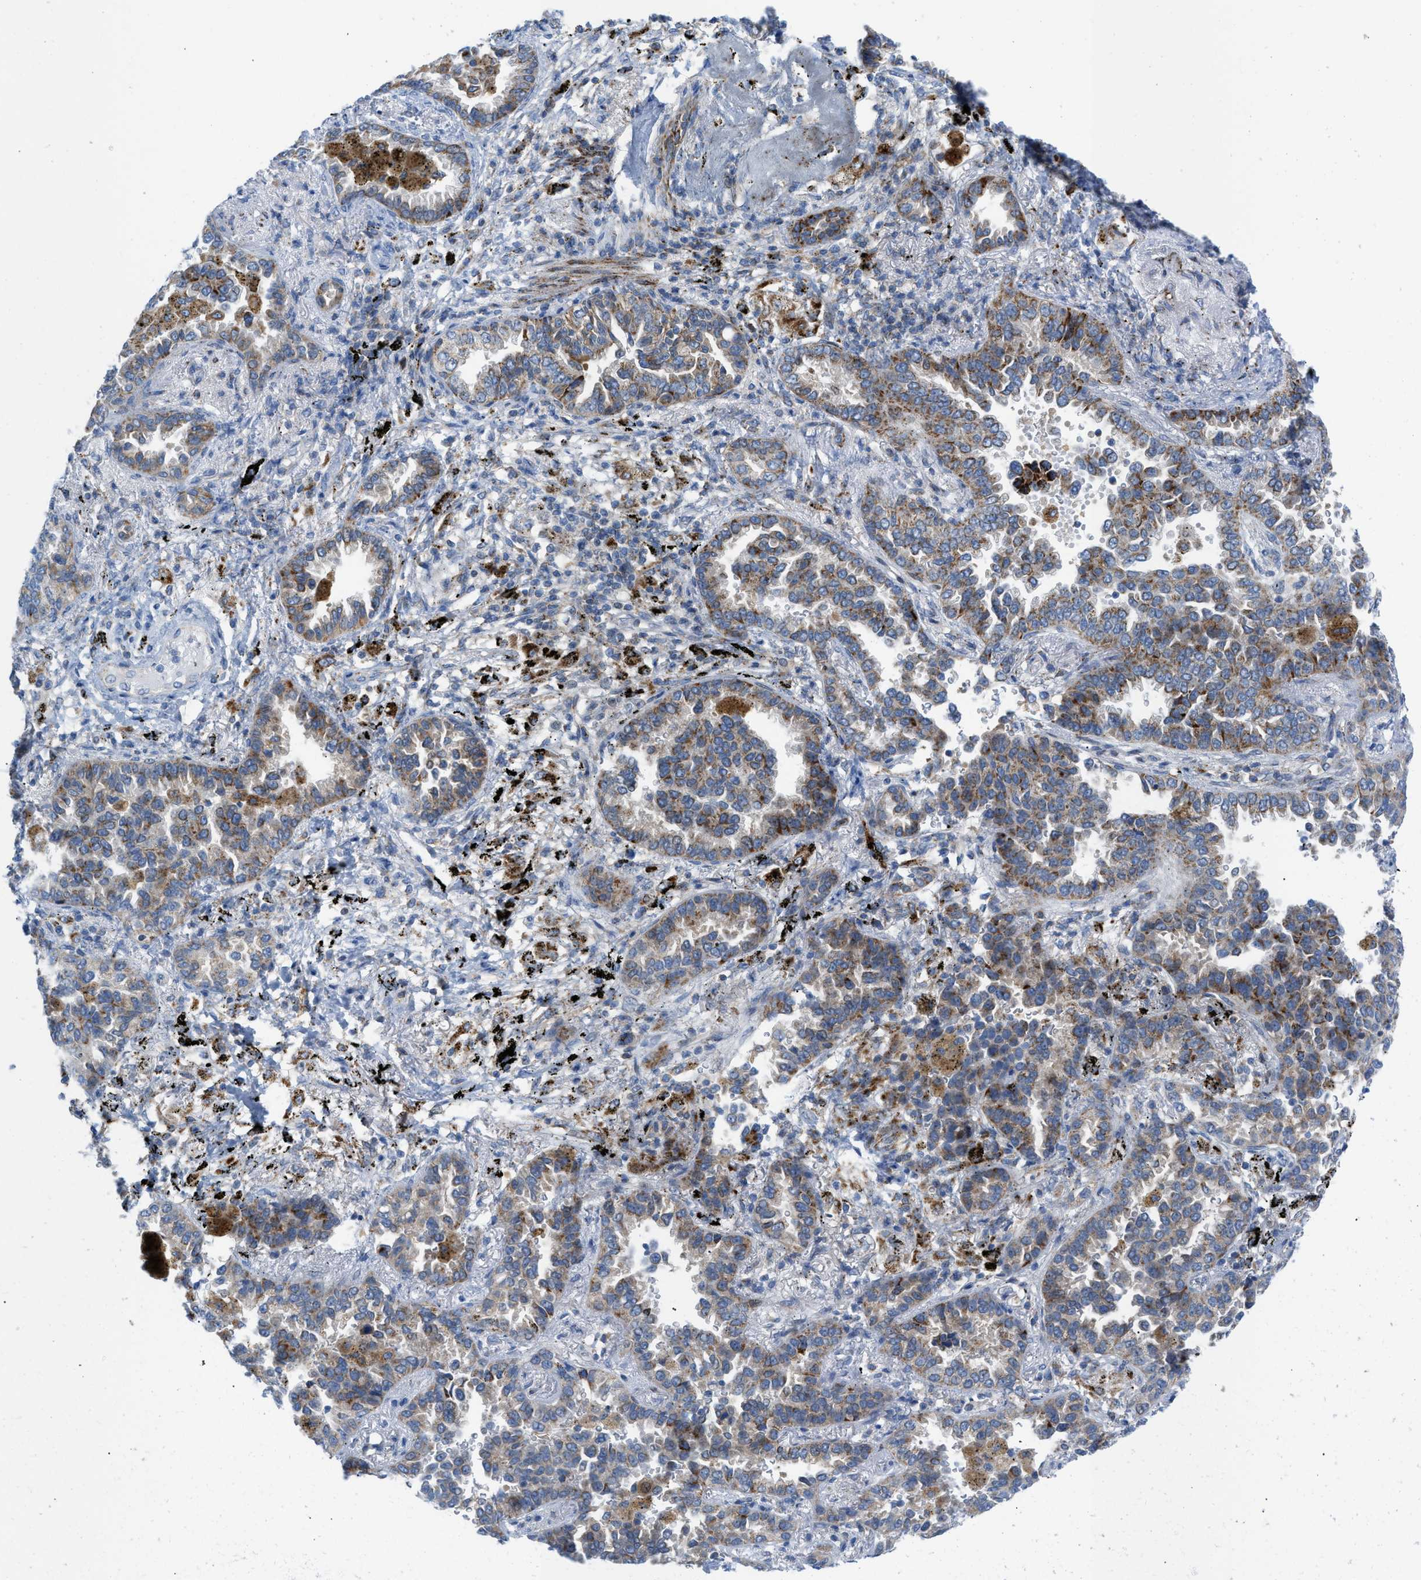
{"staining": {"intensity": "moderate", "quantity": "25%-75%", "location": "cytoplasmic/membranous"}, "tissue": "lung cancer", "cell_type": "Tumor cells", "image_type": "cancer", "snomed": [{"axis": "morphology", "description": "Normal tissue, NOS"}, {"axis": "morphology", "description": "Adenocarcinoma, NOS"}, {"axis": "topography", "description": "Lung"}], "caption": "Immunohistochemical staining of lung cancer (adenocarcinoma) demonstrates medium levels of moderate cytoplasmic/membranous protein expression in approximately 25%-75% of tumor cells.", "gene": "RBBP9", "patient": {"sex": "male", "age": 59}}